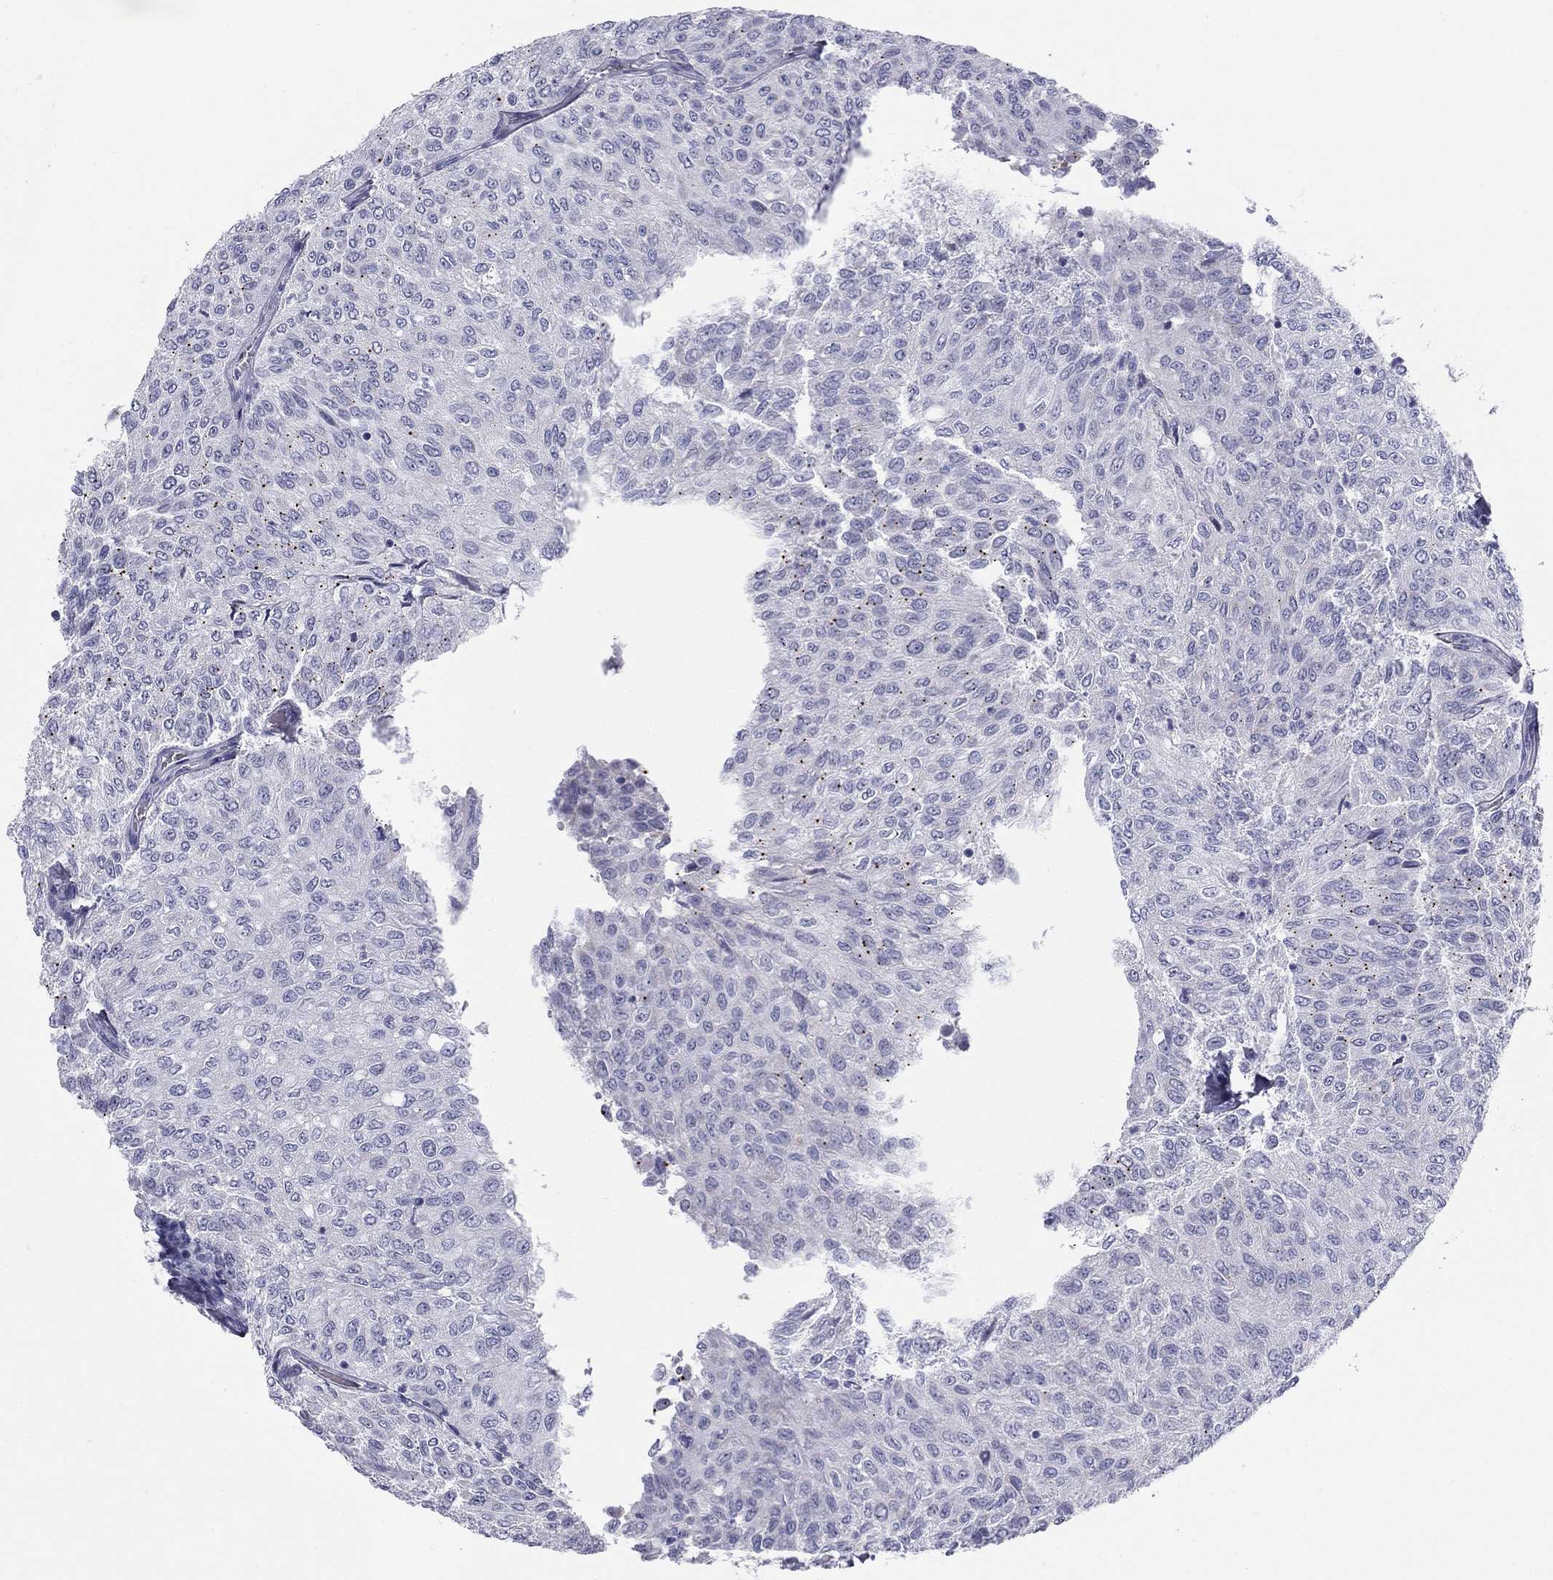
{"staining": {"intensity": "negative", "quantity": "none", "location": "none"}, "tissue": "urothelial cancer", "cell_type": "Tumor cells", "image_type": "cancer", "snomed": [{"axis": "morphology", "description": "Urothelial carcinoma, Low grade"}, {"axis": "topography", "description": "Urinary bladder"}], "caption": "High power microscopy histopathology image of an immunohistochemistry histopathology image of urothelial cancer, revealing no significant staining in tumor cells.", "gene": "ZP2", "patient": {"sex": "male", "age": 78}}